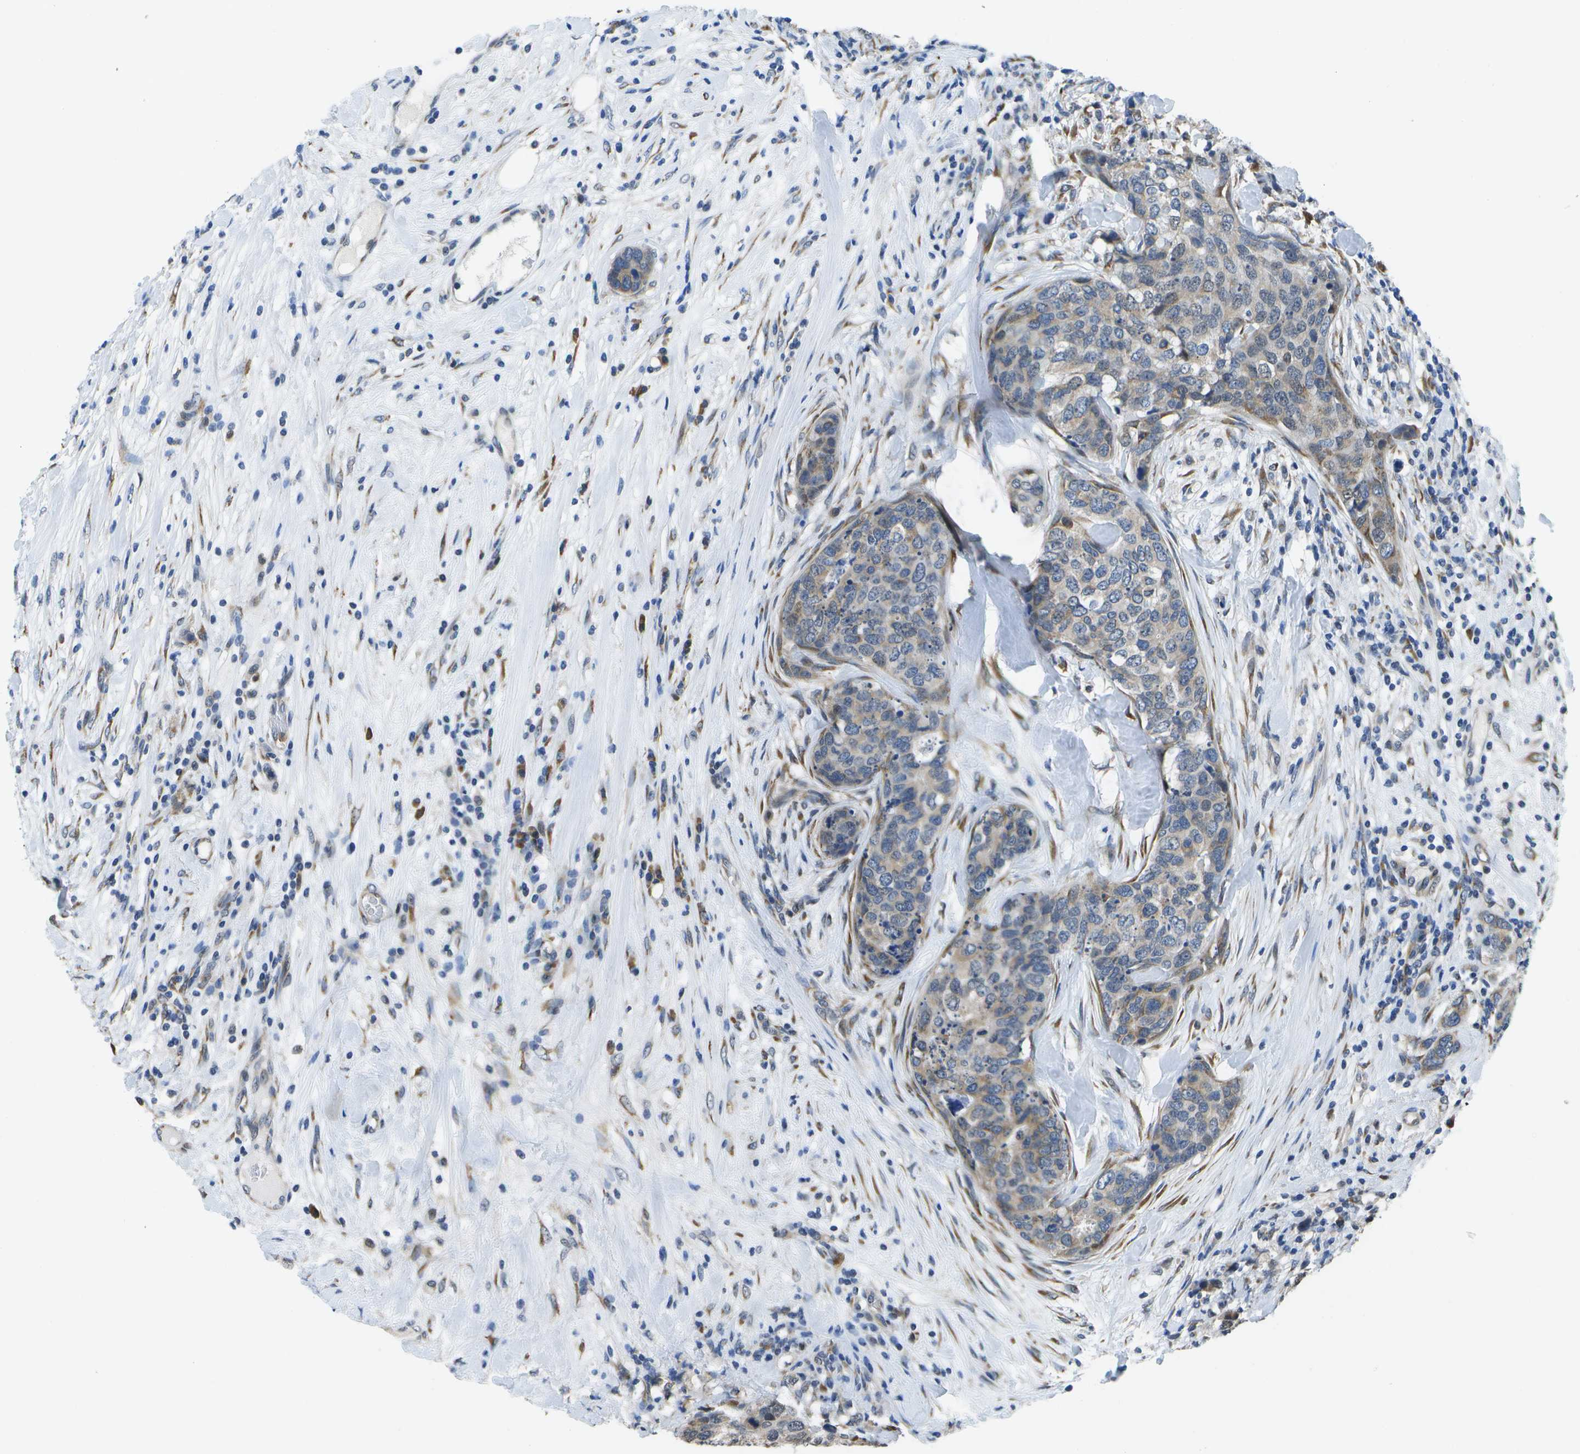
{"staining": {"intensity": "moderate", "quantity": ">75%", "location": "cytoplasmic/membranous"}, "tissue": "breast cancer", "cell_type": "Tumor cells", "image_type": "cancer", "snomed": [{"axis": "morphology", "description": "Lobular carcinoma"}, {"axis": "topography", "description": "Breast"}], "caption": "DAB immunohistochemical staining of breast cancer exhibits moderate cytoplasmic/membranous protein positivity in approximately >75% of tumor cells.", "gene": "DSE", "patient": {"sex": "female", "age": 59}}